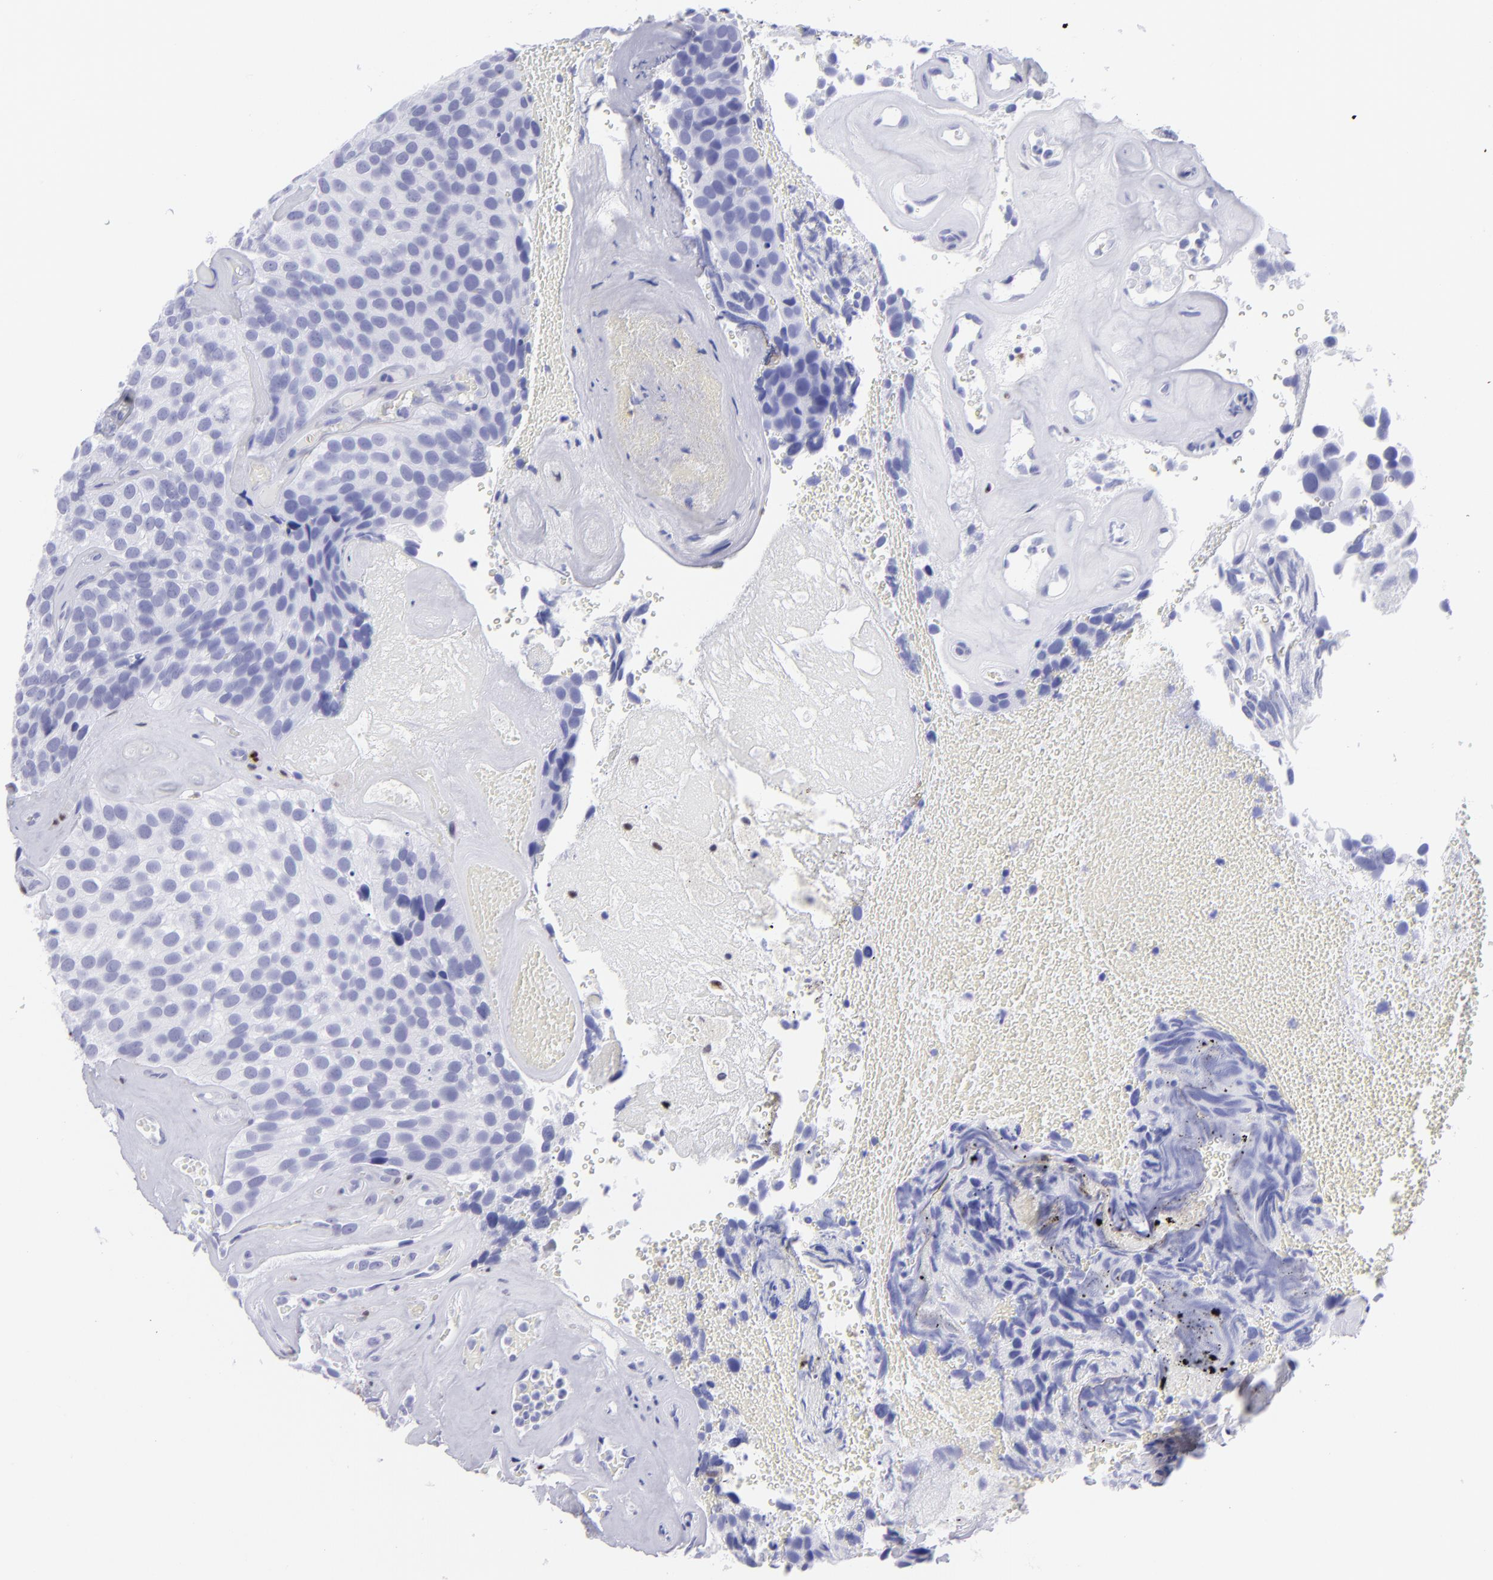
{"staining": {"intensity": "negative", "quantity": "none", "location": "none"}, "tissue": "urothelial cancer", "cell_type": "Tumor cells", "image_type": "cancer", "snomed": [{"axis": "morphology", "description": "Urothelial carcinoma, High grade"}, {"axis": "topography", "description": "Urinary bladder"}], "caption": "Immunohistochemical staining of urothelial cancer exhibits no significant expression in tumor cells. (Stains: DAB (3,3'-diaminobenzidine) immunohistochemistry (IHC) with hematoxylin counter stain, Microscopy: brightfield microscopy at high magnification).", "gene": "MITF", "patient": {"sex": "male", "age": 72}}